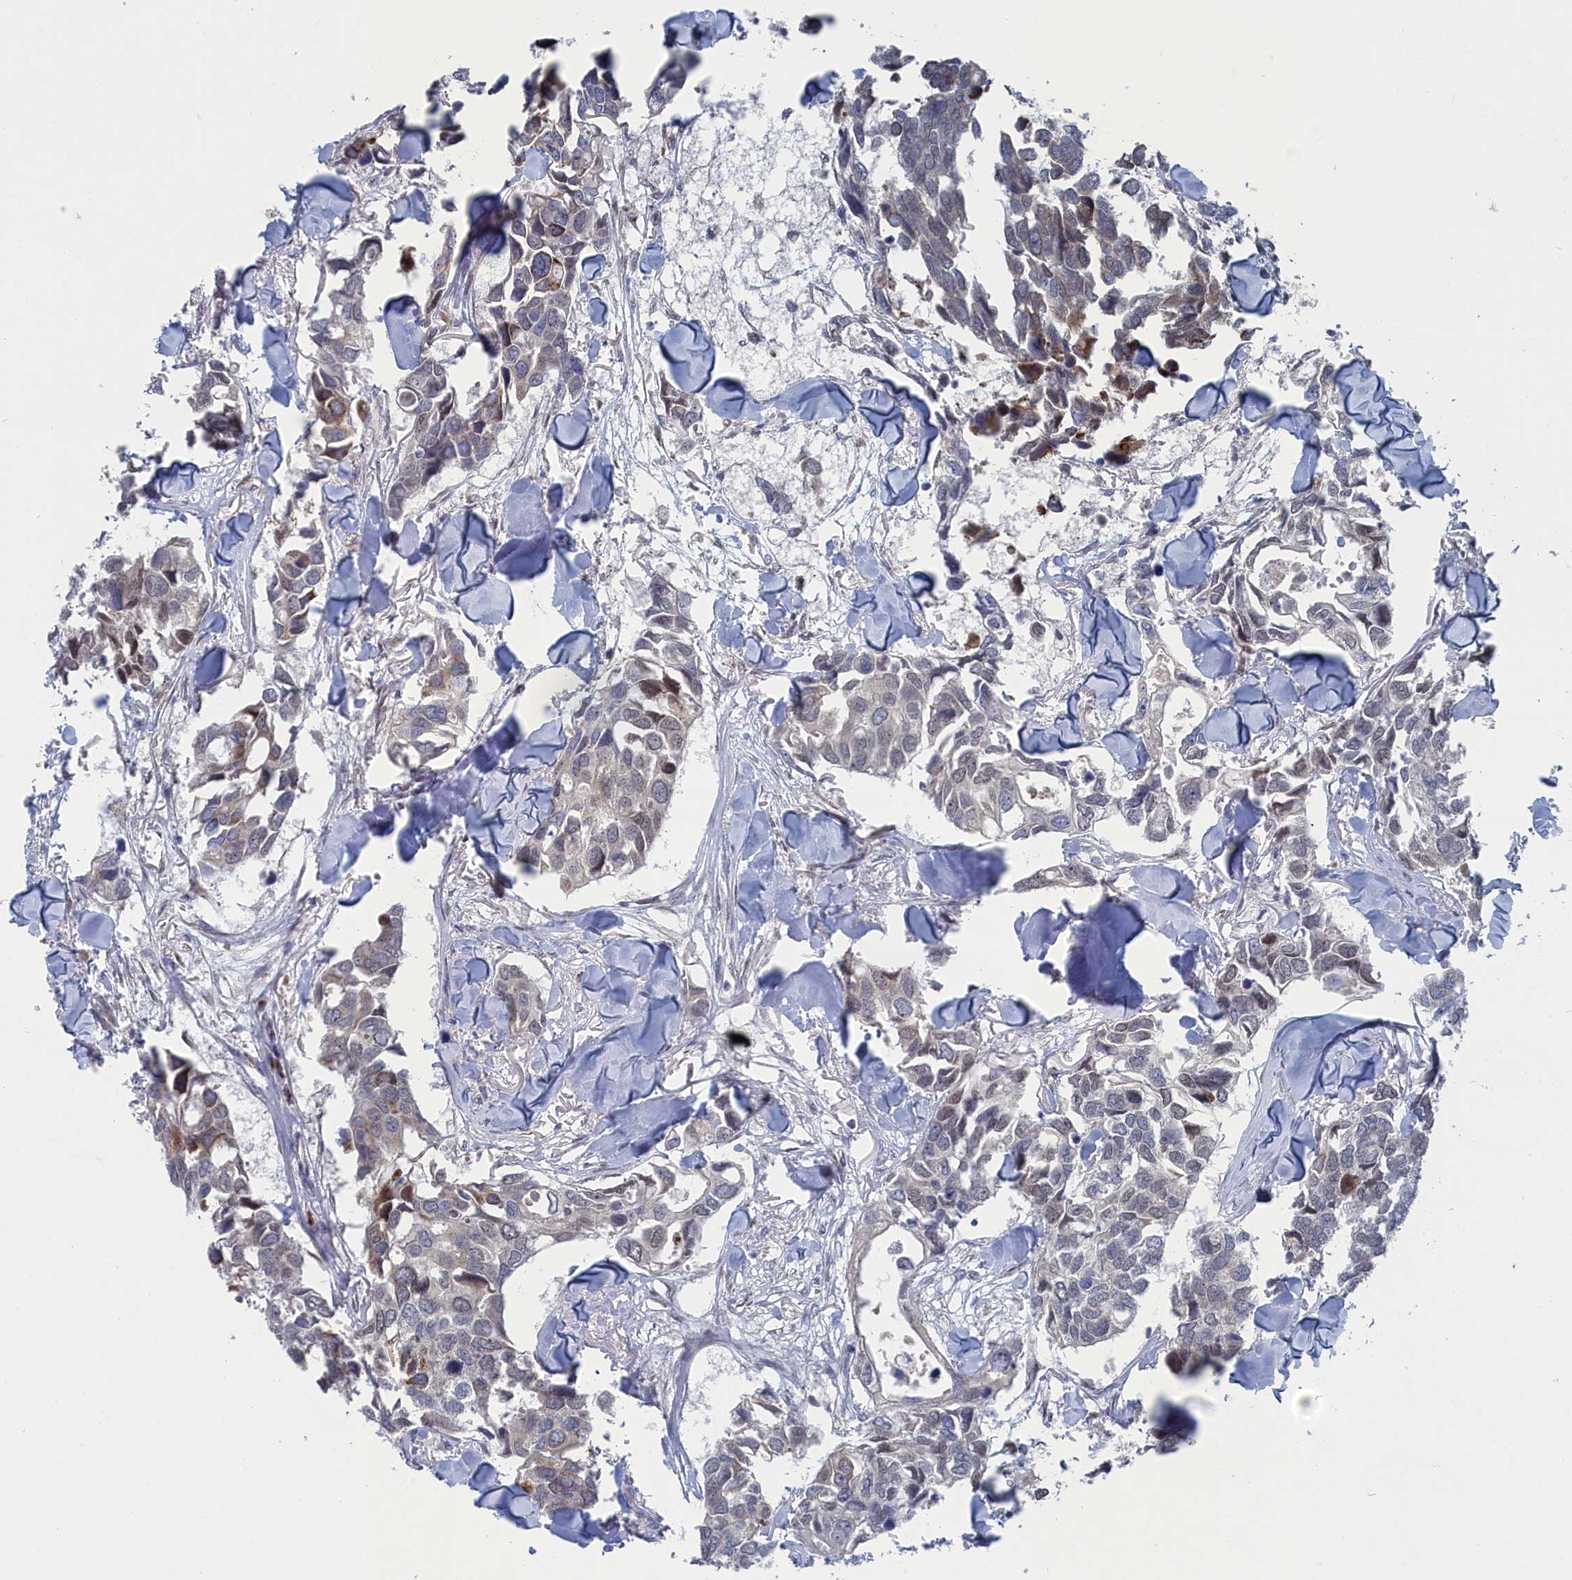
{"staining": {"intensity": "weak", "quantity": "<25%", "location": "cytoplasmic/membranous"}, "tissue": "breast cancer", "cell_type": "Tumor cells", "image_type": "cancer", "snomed": [{"axis": "morphology", "description": "Duct carcinoma"}, {"axis": "topography", "description": "Breast"}], "caption": "Breast infiltrating ductal carcinoma was stained to show a protein in brown. There is no significant expression in tumor cells. (DAB IHC with hematoxylin counter stain).", "gene": "IRX1", "patient": {"sex": "female", "age": 83}}